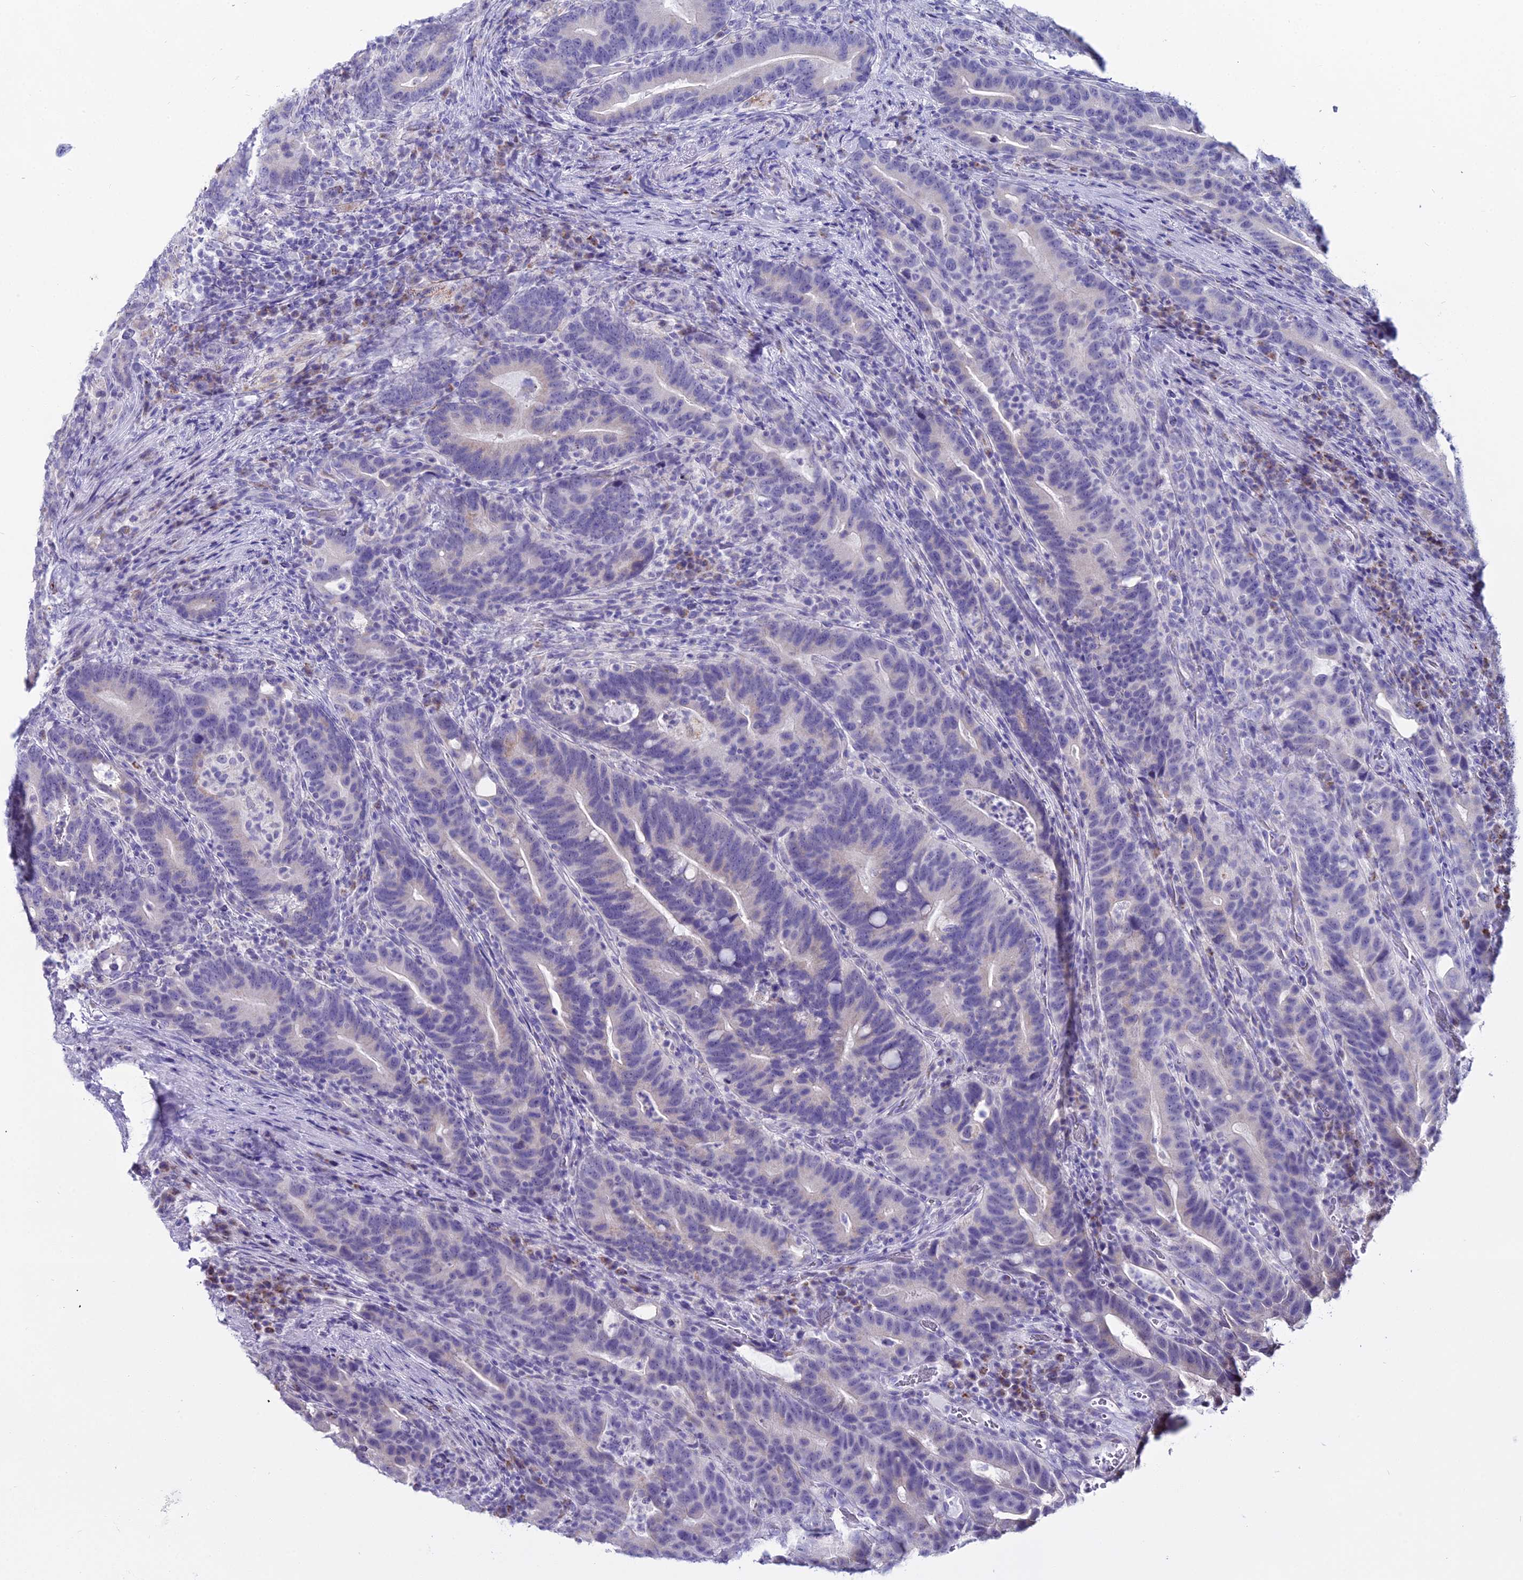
{"staining": {"intensity": "negative", "quantity": "none", "location": "none"}, "tissue": "colorectal cancer", "cell_type": "Tumor cells", "image_type": "cancer", "snomed": [{"axis": "morphology", "description": "Adenocarcinoma, NOS"}, {"axis": "topography", "description": "Colon"}], "caption": "Immunohistochemical staining of human colorectal adenocarcinoma reveals no significant expression in tumor cells.", "gene": "CGB2", "patient": {"sex": "female", "age": 66}}